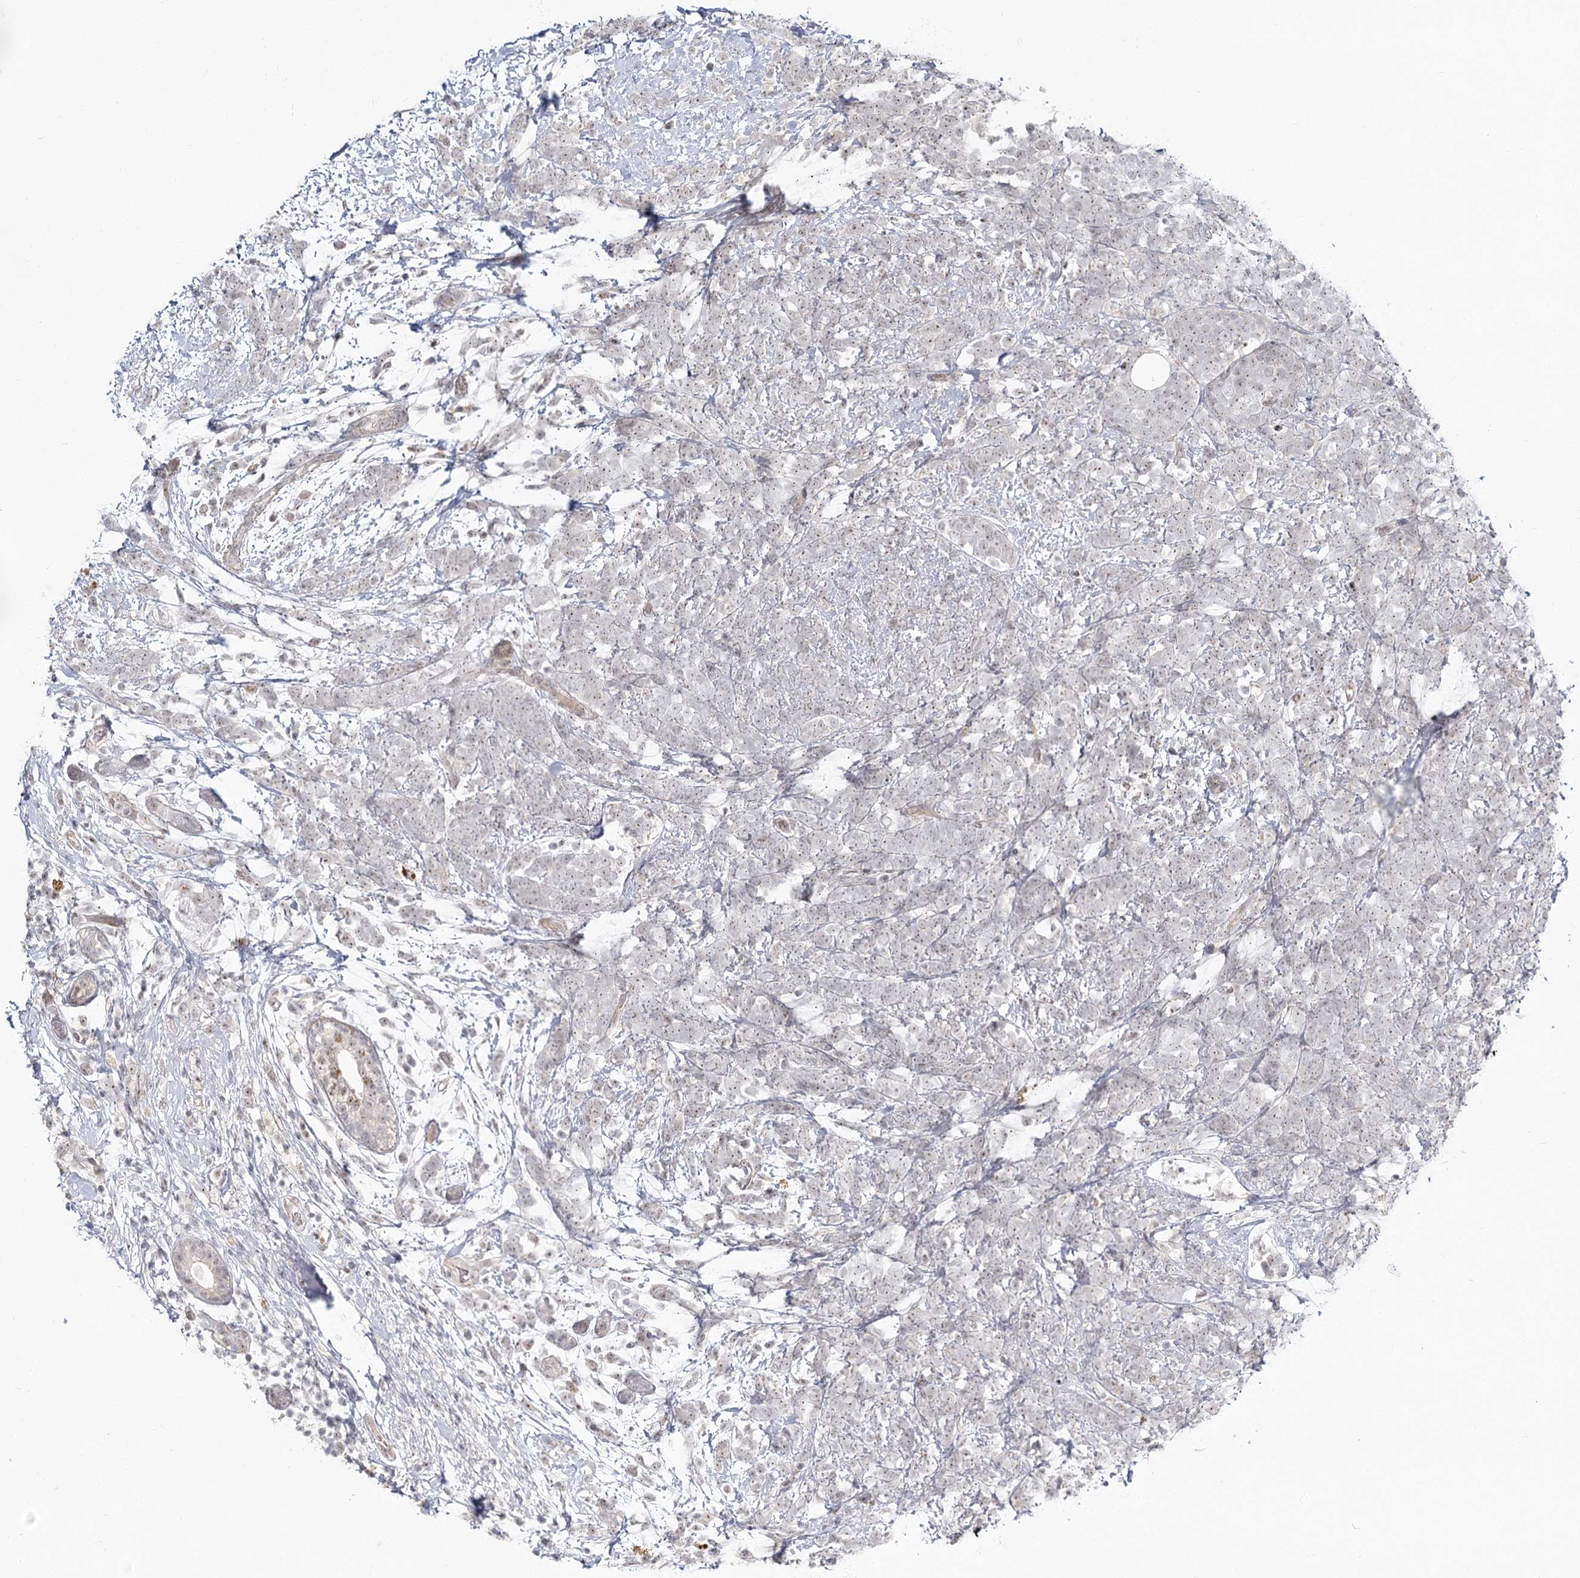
{"staining": {"intensity": "negative", "quantity": "none", "location": "none"}, "tissue": "breast cancer", "cell_type": "Tumor cells", "image_type": "cancer", "snomed": [{"axis": "morphology", "description": "Lobular carcinoma"}, {"axis": "topography", "description": "Breast"}], "caption": "Tumor cells show no significant staining in breast cancer (lobular carcinoma).", "gene": "EXOSC7", "patient": {"sex": "female", "age": 58}}